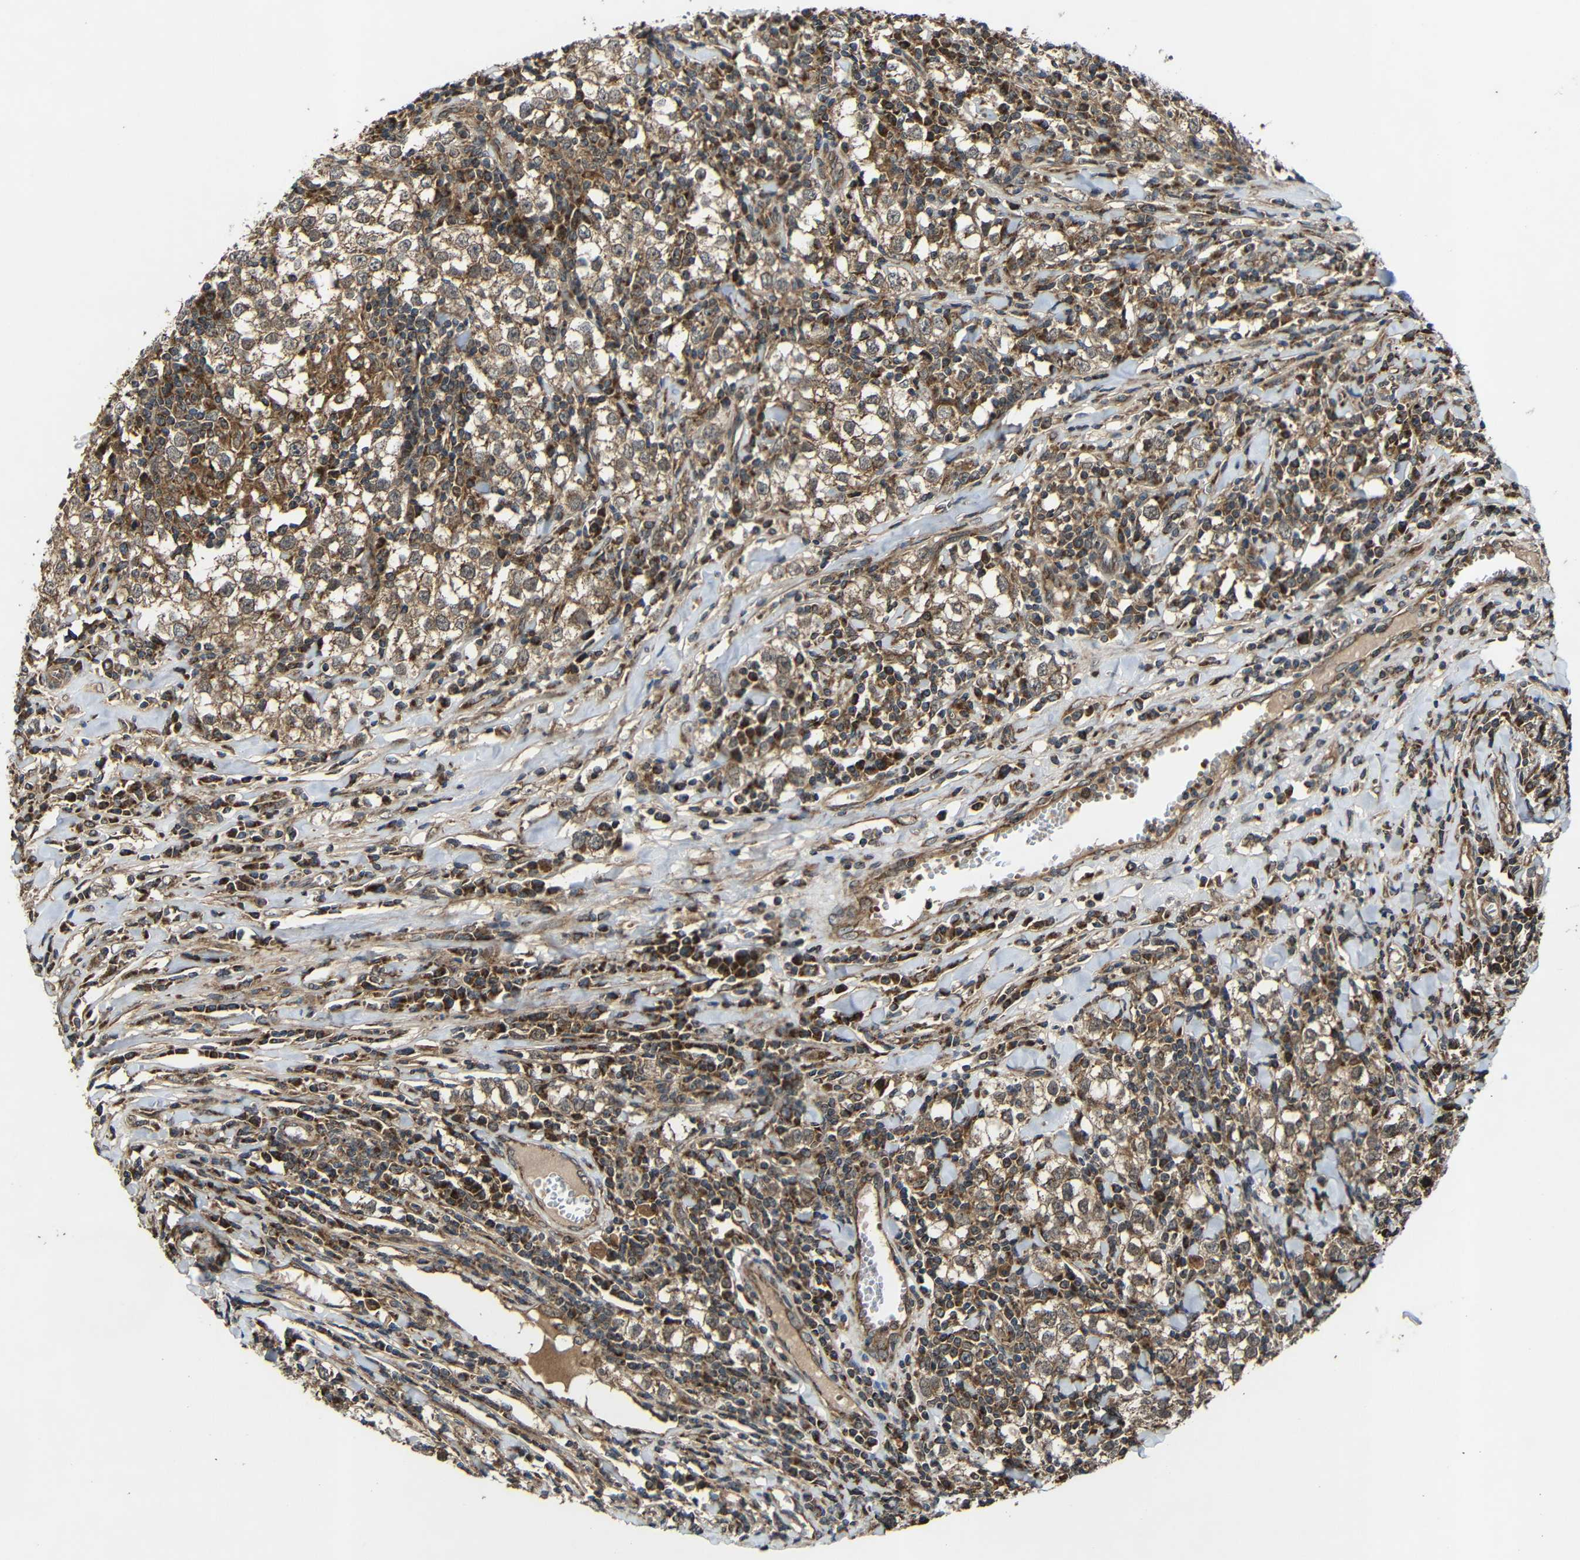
{"staining": {"intensity": "moderate", "quantity": ">75%", "location": "cytoplasmic/membranous"}, "tissue": "testis cancer", "cell_type": "Tumor cells", "image_type": "cancer", "snomed": [{"axis": "morphology", "description": "Seminoma, NOS"}, {"axis": "morphology", "description": "Carcinoma, Embryonal, NOS"}, {"axis": "topography", "description": "Testis"}], "caption": "An immunohistochemistry (IHC) histopathology image of neoplastic tissue is shown. Protein staining in brown labels moderate cytoplasmic/membranous positivity in embryonal carcinoma (testis) within tumor cells. The protein is shown in brown color, while the nuclei are stained blue.", "gene": "C1GALT1", "patient": {"sex": "male", "age": 36}}